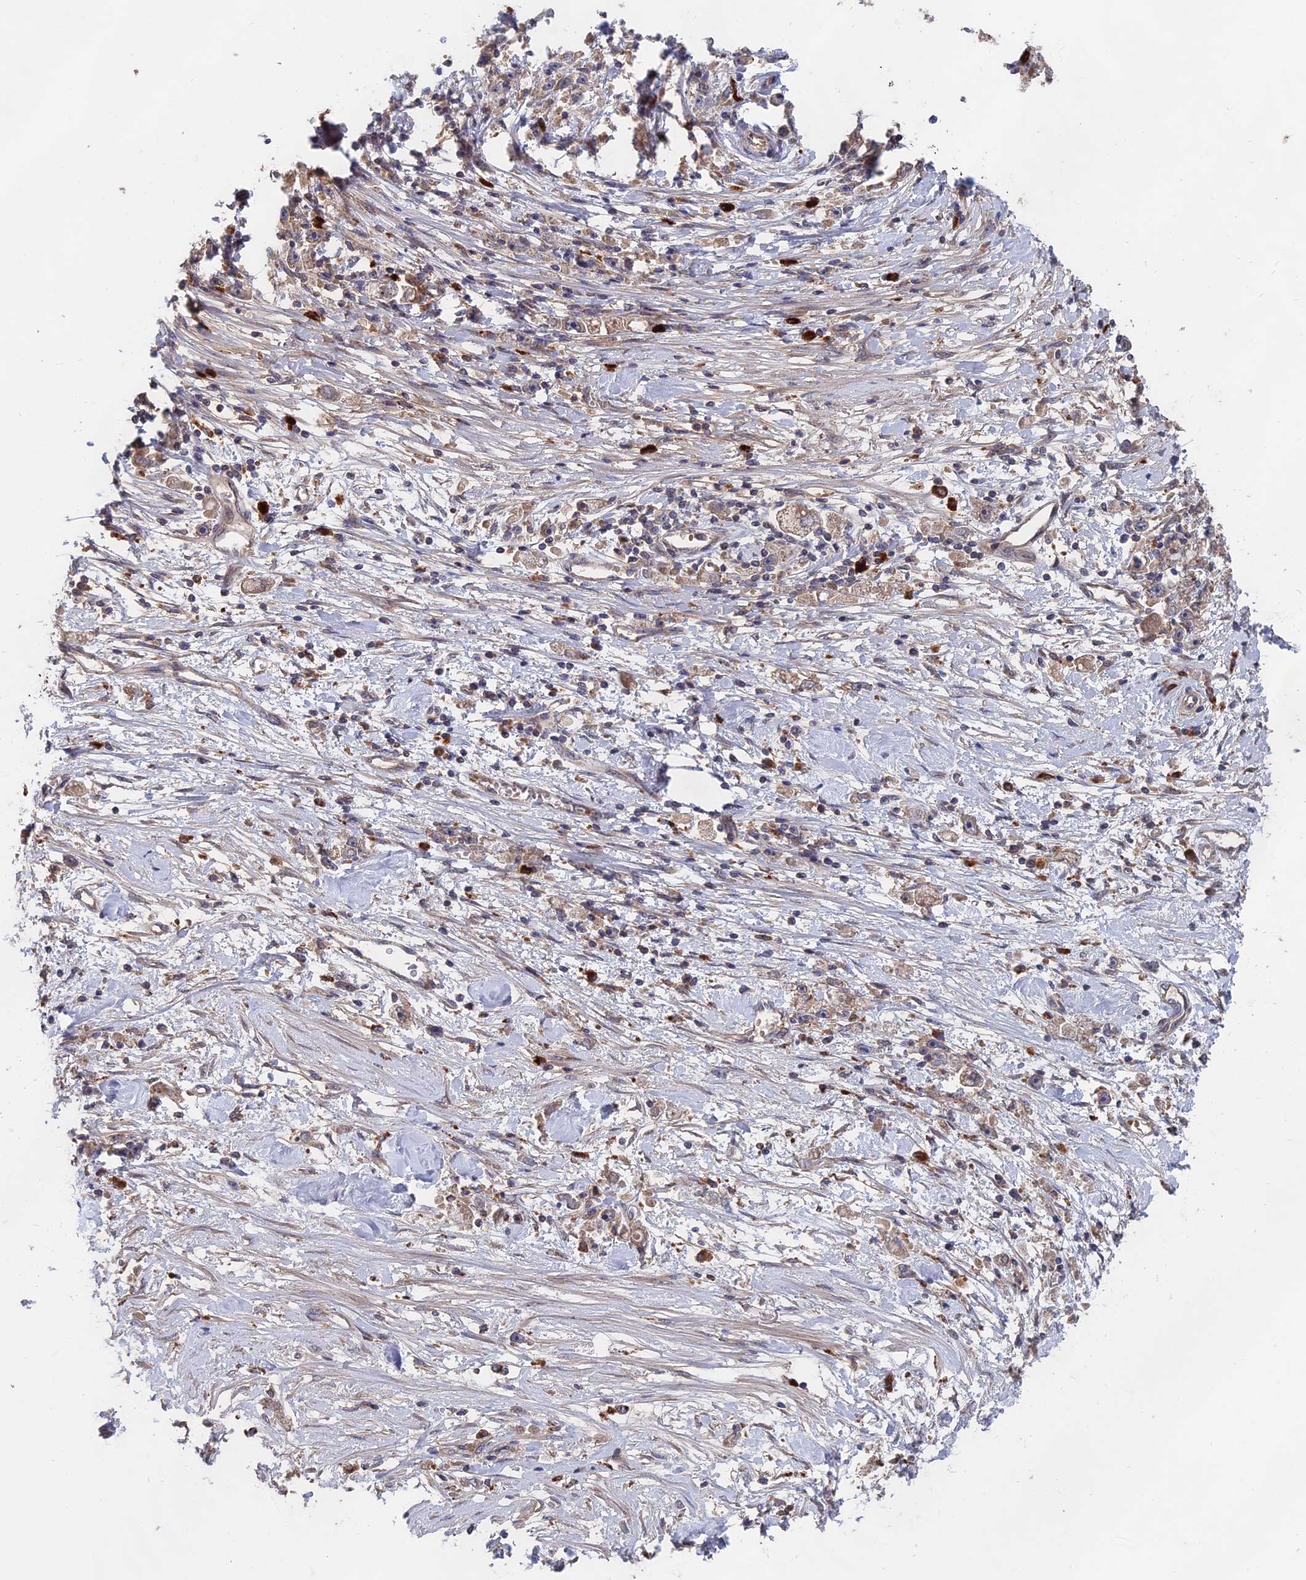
{"staining": {"intensity": "weak", "quantity": ">75%", "location": "cytoplasmic/membranous"}, "tissue": "stomach cancer", "cell_type": "Tumor cells", "image_type": "cancer", "snomed": [{"axis": "morphology", "description": "Adenocarcinoma, NOS"}, {"axis": "topography", "description": "Stomach"}], "caption": "Protein analysis of stomach cancer tissue displays weak cytoplasmic/membranous staining in approximately >75% of tumor cells. The staining was performed using DAB (3,3'-diaminobenzidine) to visualize the protein expression in brown, while the nuclei were stained in blue with hematoxylin (Magnification: 20x).", "gene": "TRAPPC2L", "patient": {"sex": "female", "age": 59}}